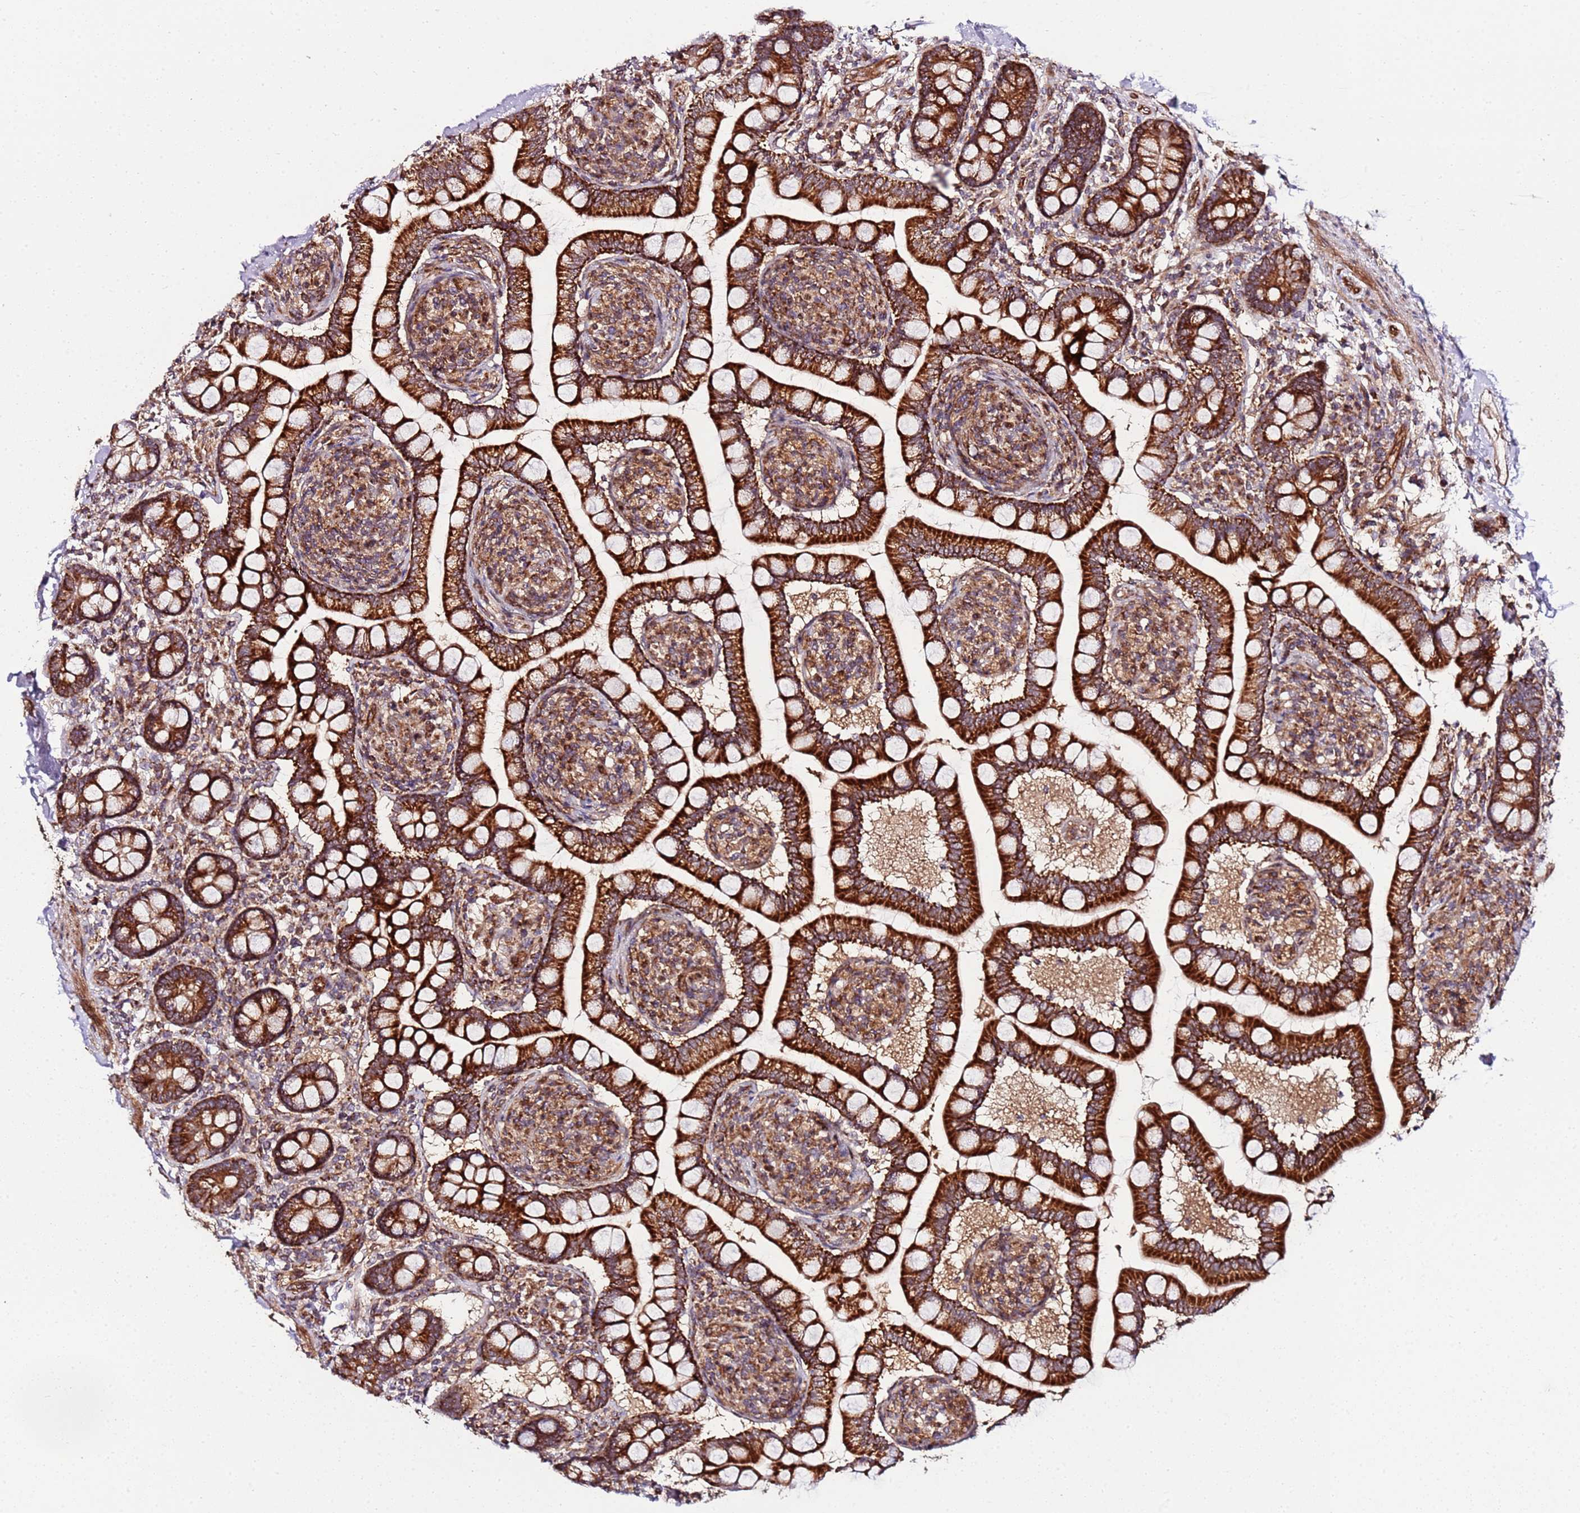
{"staining": {"intensity": "strong", "quantity": ">75%", "location": "cytoplasmic/membranous"}, "tissue": "small intestine", "cell_type": "Glandular cells", "image_type": "normal", "snomed": [{"axis": "morphology", "description": "Normal tissue, NOS"}, {"axis": "topography", "description": "Small intestine"}], "caption": "Protein staining exhibits strong cytoplasmic/membranous positivity in about >75% of glandular cells in unremarkable small intestine.", "gene": "TM2D2", "patient": {"sex": "female", "age": 64}}